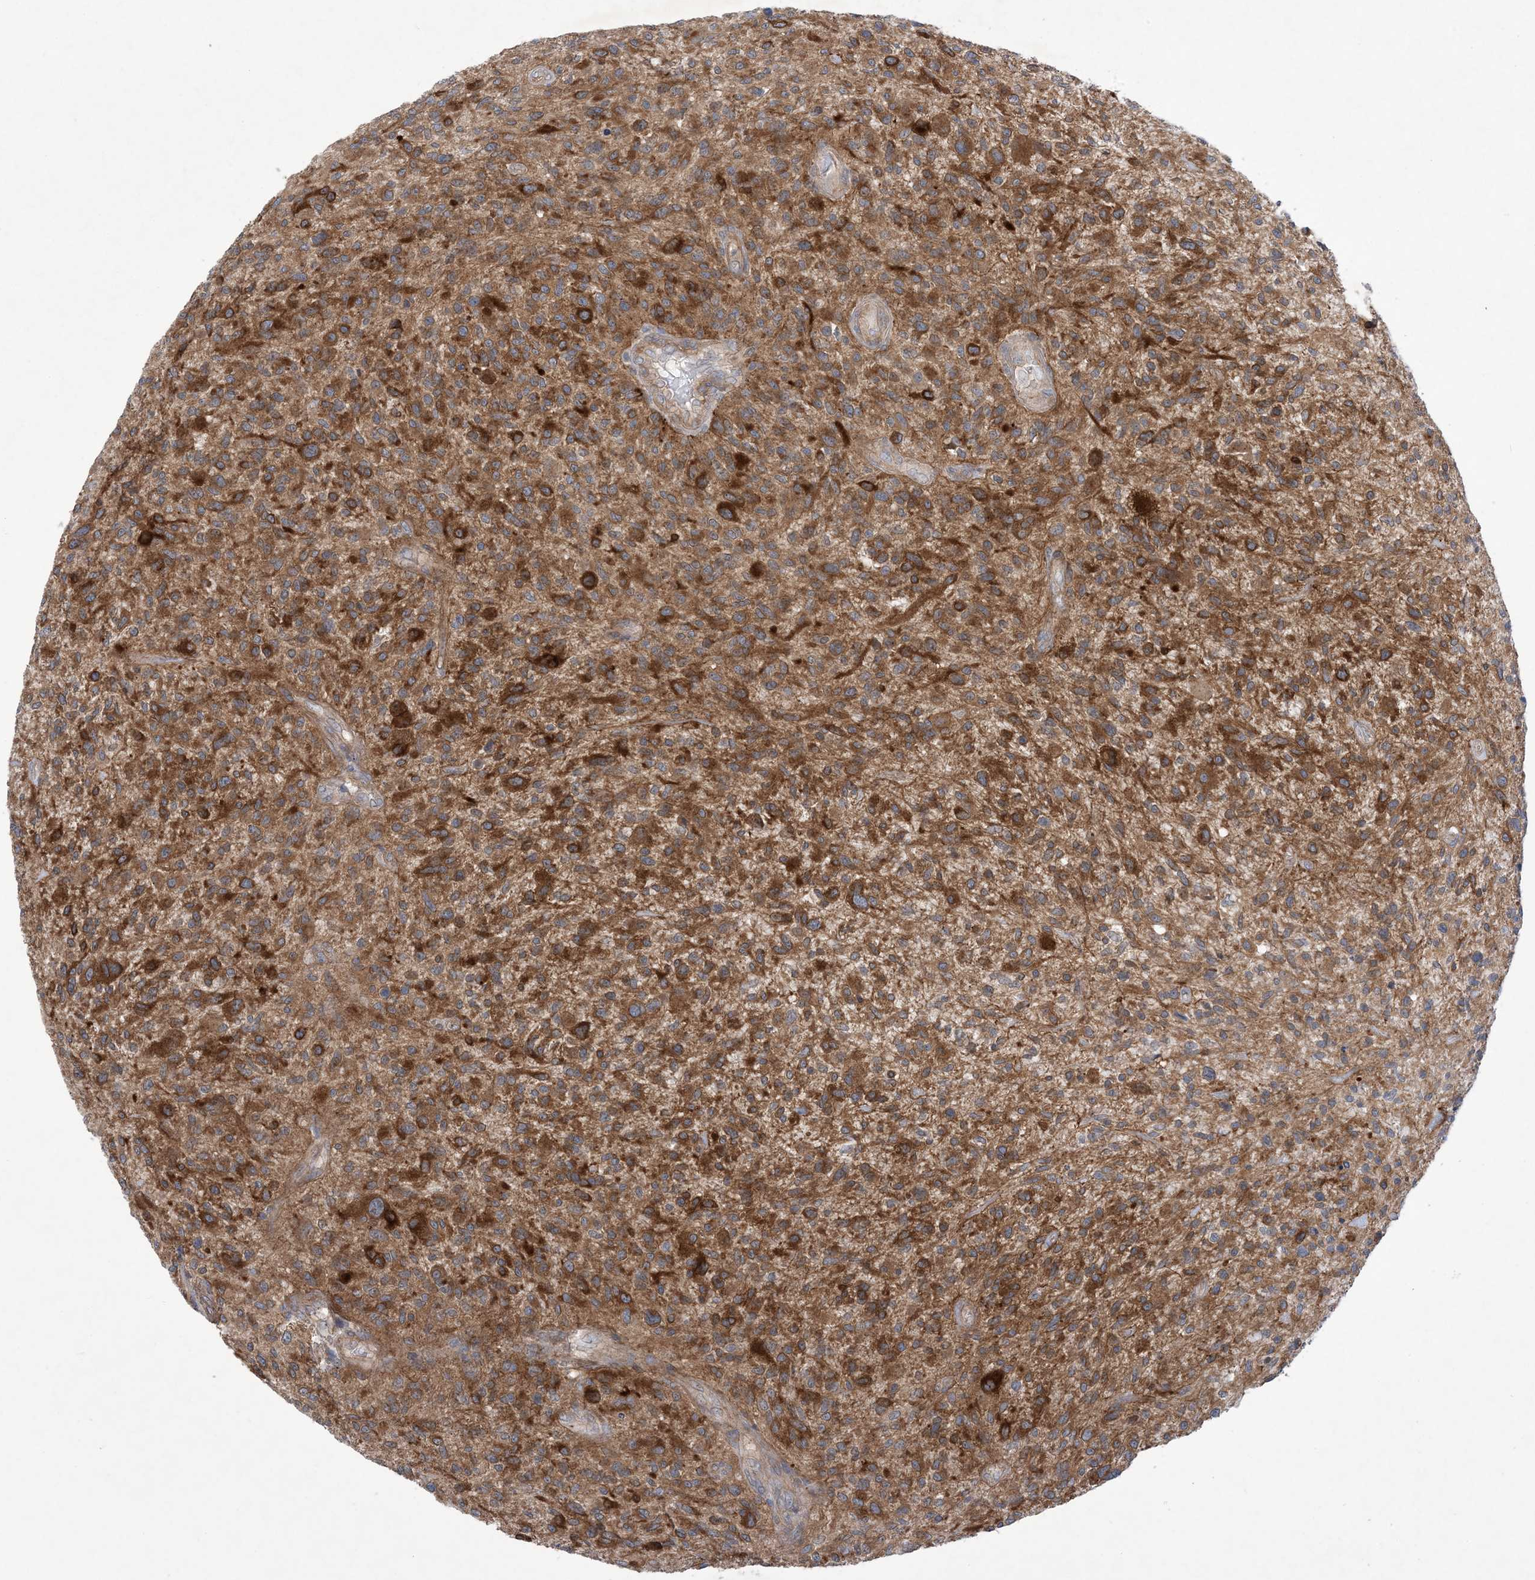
{"staining": {"intensity": "strong", "quantity": ">75%", "location": "cytoplasmic/membranous"}, "tissue": "glioma", "cell_type": "Tumor cells", "image_type": "cancer", "snomed": [{"axis": "morphology", "description": "Glioma, malignant, High grade"}, {"axis": "topography", "description": "Brain"}], "caption": "Immunohistochemical staining of high-grade glioma (malignant) exhibits high levels of strong cytoplasmic/membranous staining in about >75% of tumor cells.", "gene": "EHBP1", "patient": {"sex": "male", "age": 47}}